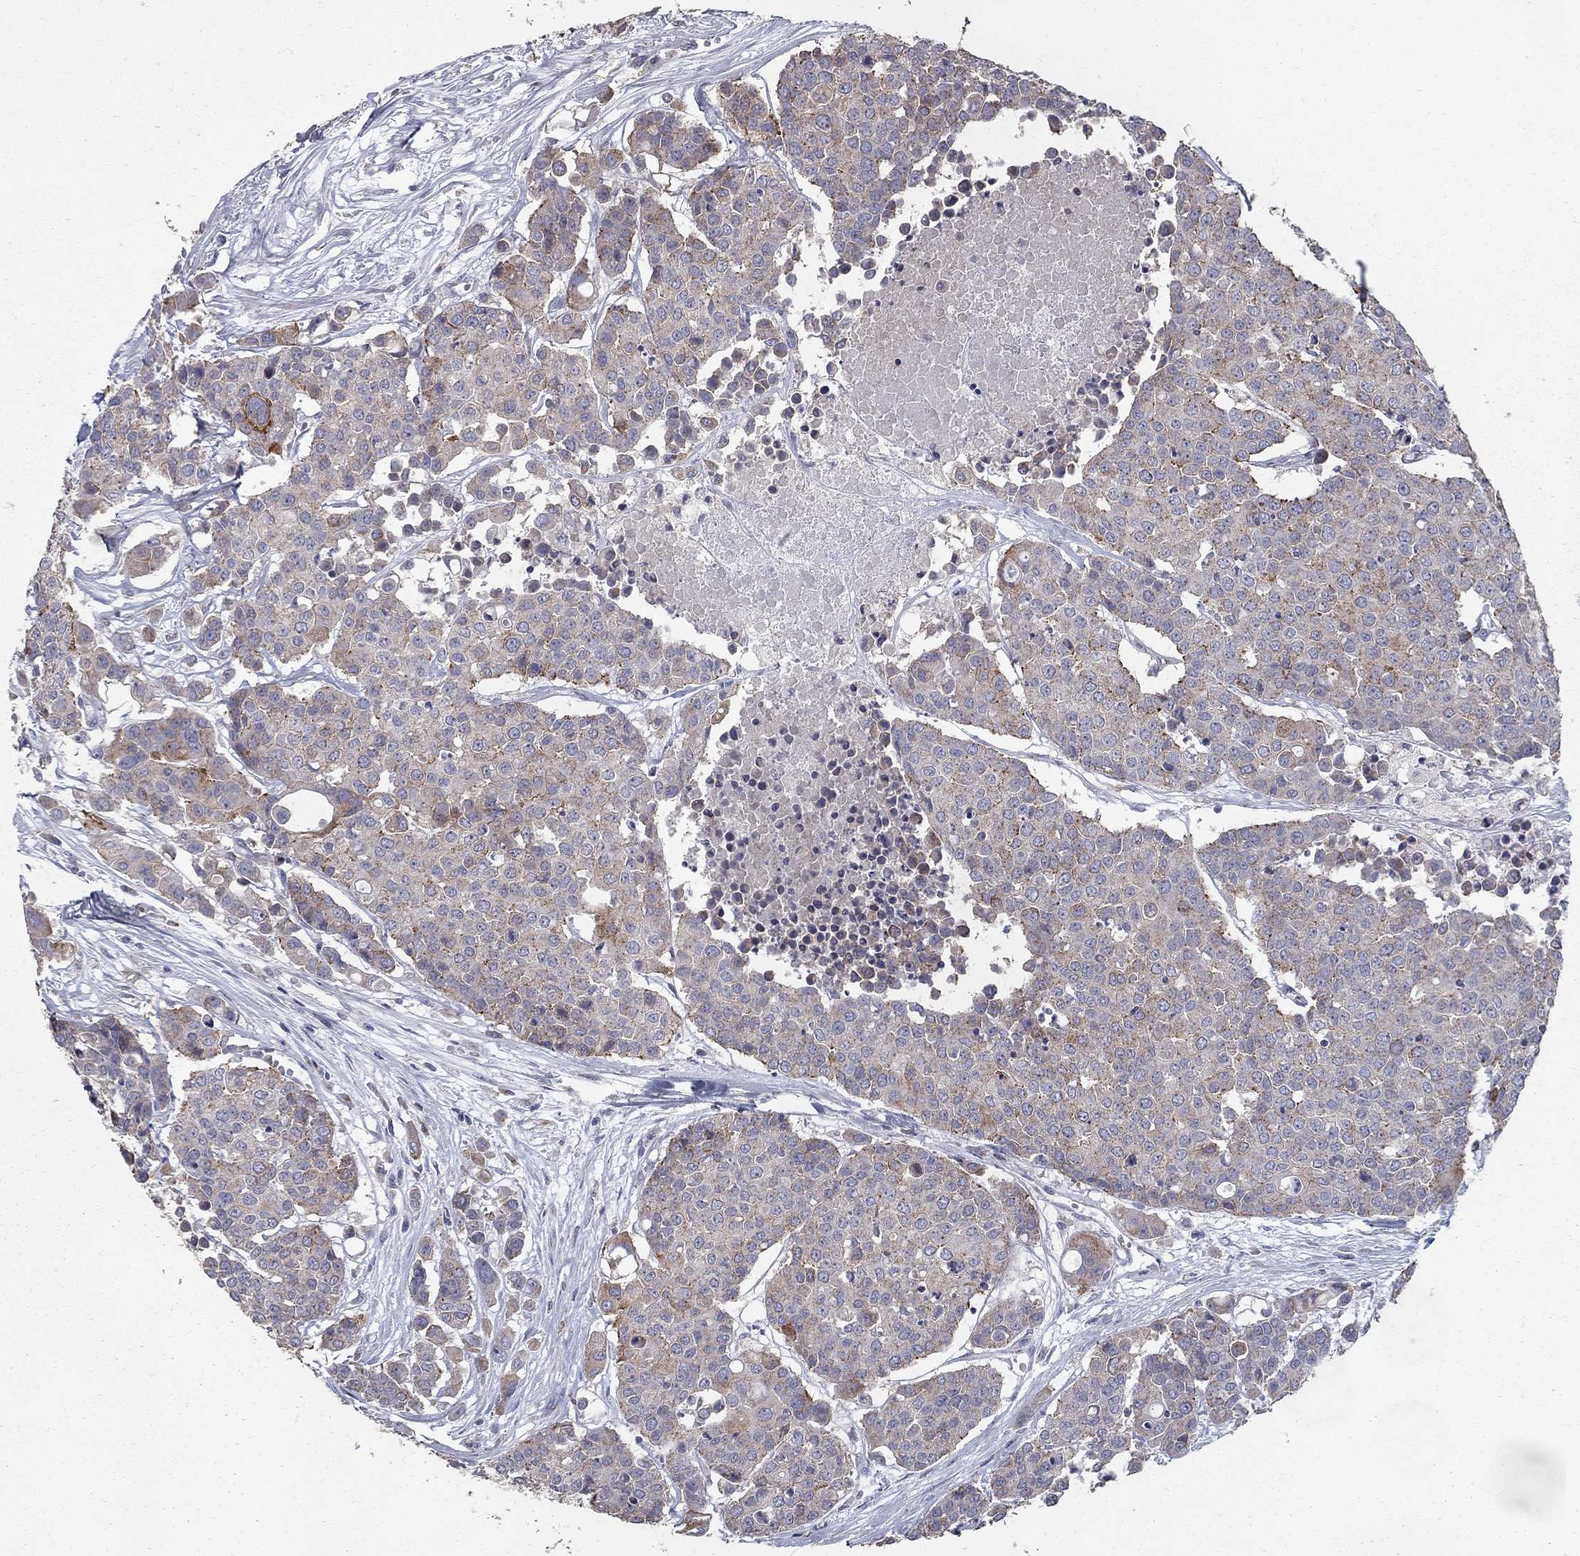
{"staining": {"intensity": "weak", "quantity": ">75%", "location": "cytoplasmic/membranous"}, "tissue": "carcinoid", "cell_type": "Tumor cells", "image_type": "cancer", "snomed": [{"axis": "morphology", "description": "Carcinoid, malignant, NOS"}, {"axis": "topography", "description": "Colon"}], "caption": "Carcinoid stained for a protein exhibits weak cytoplasmic/membranous positivity in tumor cells.", "gene": "KIAA0319L", "patient": {"sex": "male", "age": 81}}